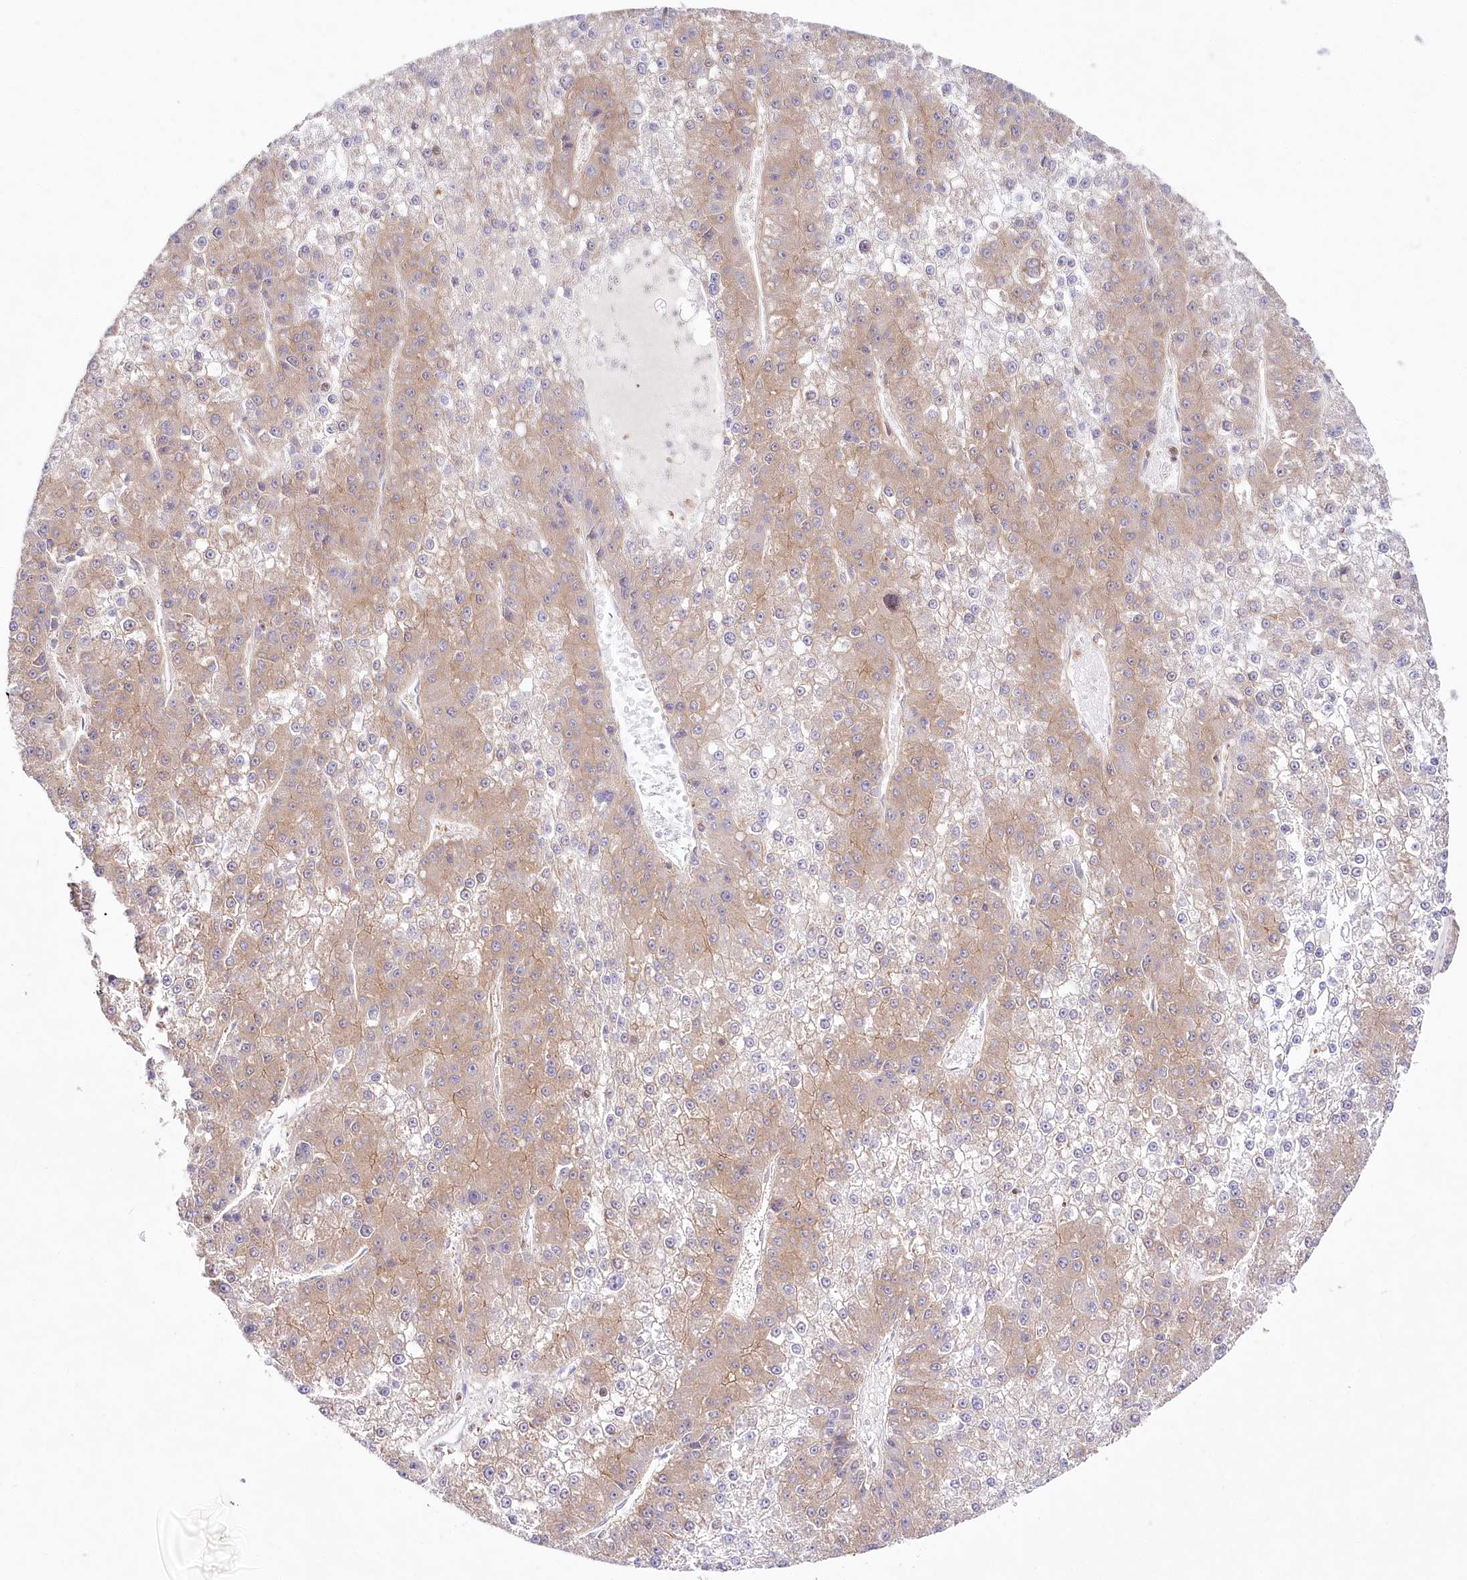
{"staining": {"intensity": "weak", "quantity": "25%-75%", "location": "cytoplasmic/membranous"}, "tissue": "liver cancer", "cell_type": "Tumor cells", "image_type": "cancer", "snomed": [{"axis": "morphology", "description": "Carcinoma, Hepatocellular, NOS"}, {"axis": "topography", "description": "Liver"}], "caption": "High-power microscopy captured an immunohistochemistry (IHC) histopathology image of liver cancer, revealing weak cytoplasmic/membranous expression in about 25%-75% of tumor cells. (brown staining indicates protein expression, while blue staining denotes nuclei).", "gene": "ABRAXAS2", "patient": {"sex": "female", "age": 73}}